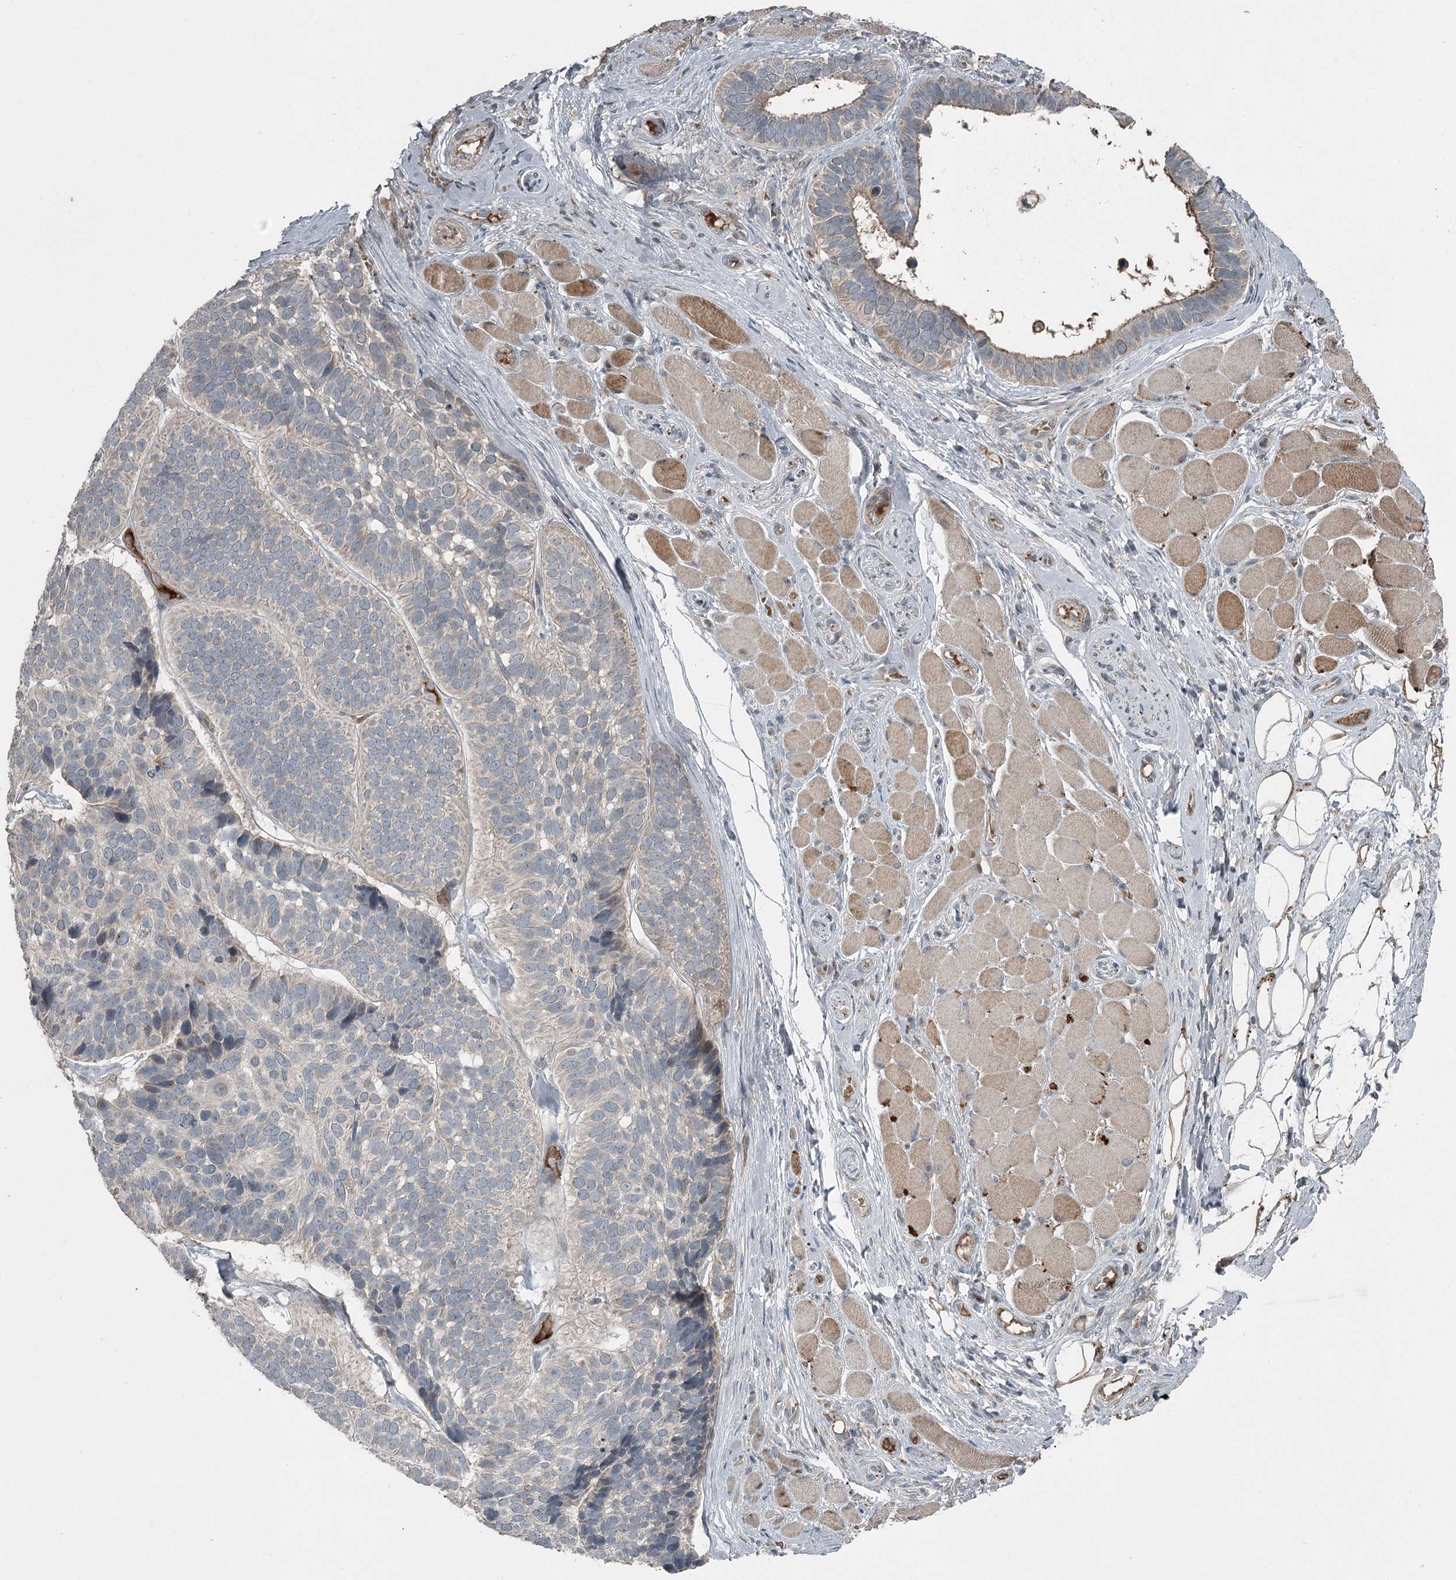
{"staining": {"intensity": "negative", "quantity": "none", "location": "none"}, "tissue": "skin cancer", "cell_type": "Tumor cells", "image_type": "cancer", "snomed": [{"axis": "morphology", "description": "Basal cell carcinoma"}, {"axis": "topography", "description": "Skin"}], "caption": "Protein analysis of skin cancer demonstrates no significant expression in tumor cells.", "gene": "SLC39A8", "patient": {"sex": "male", "age": 62}}